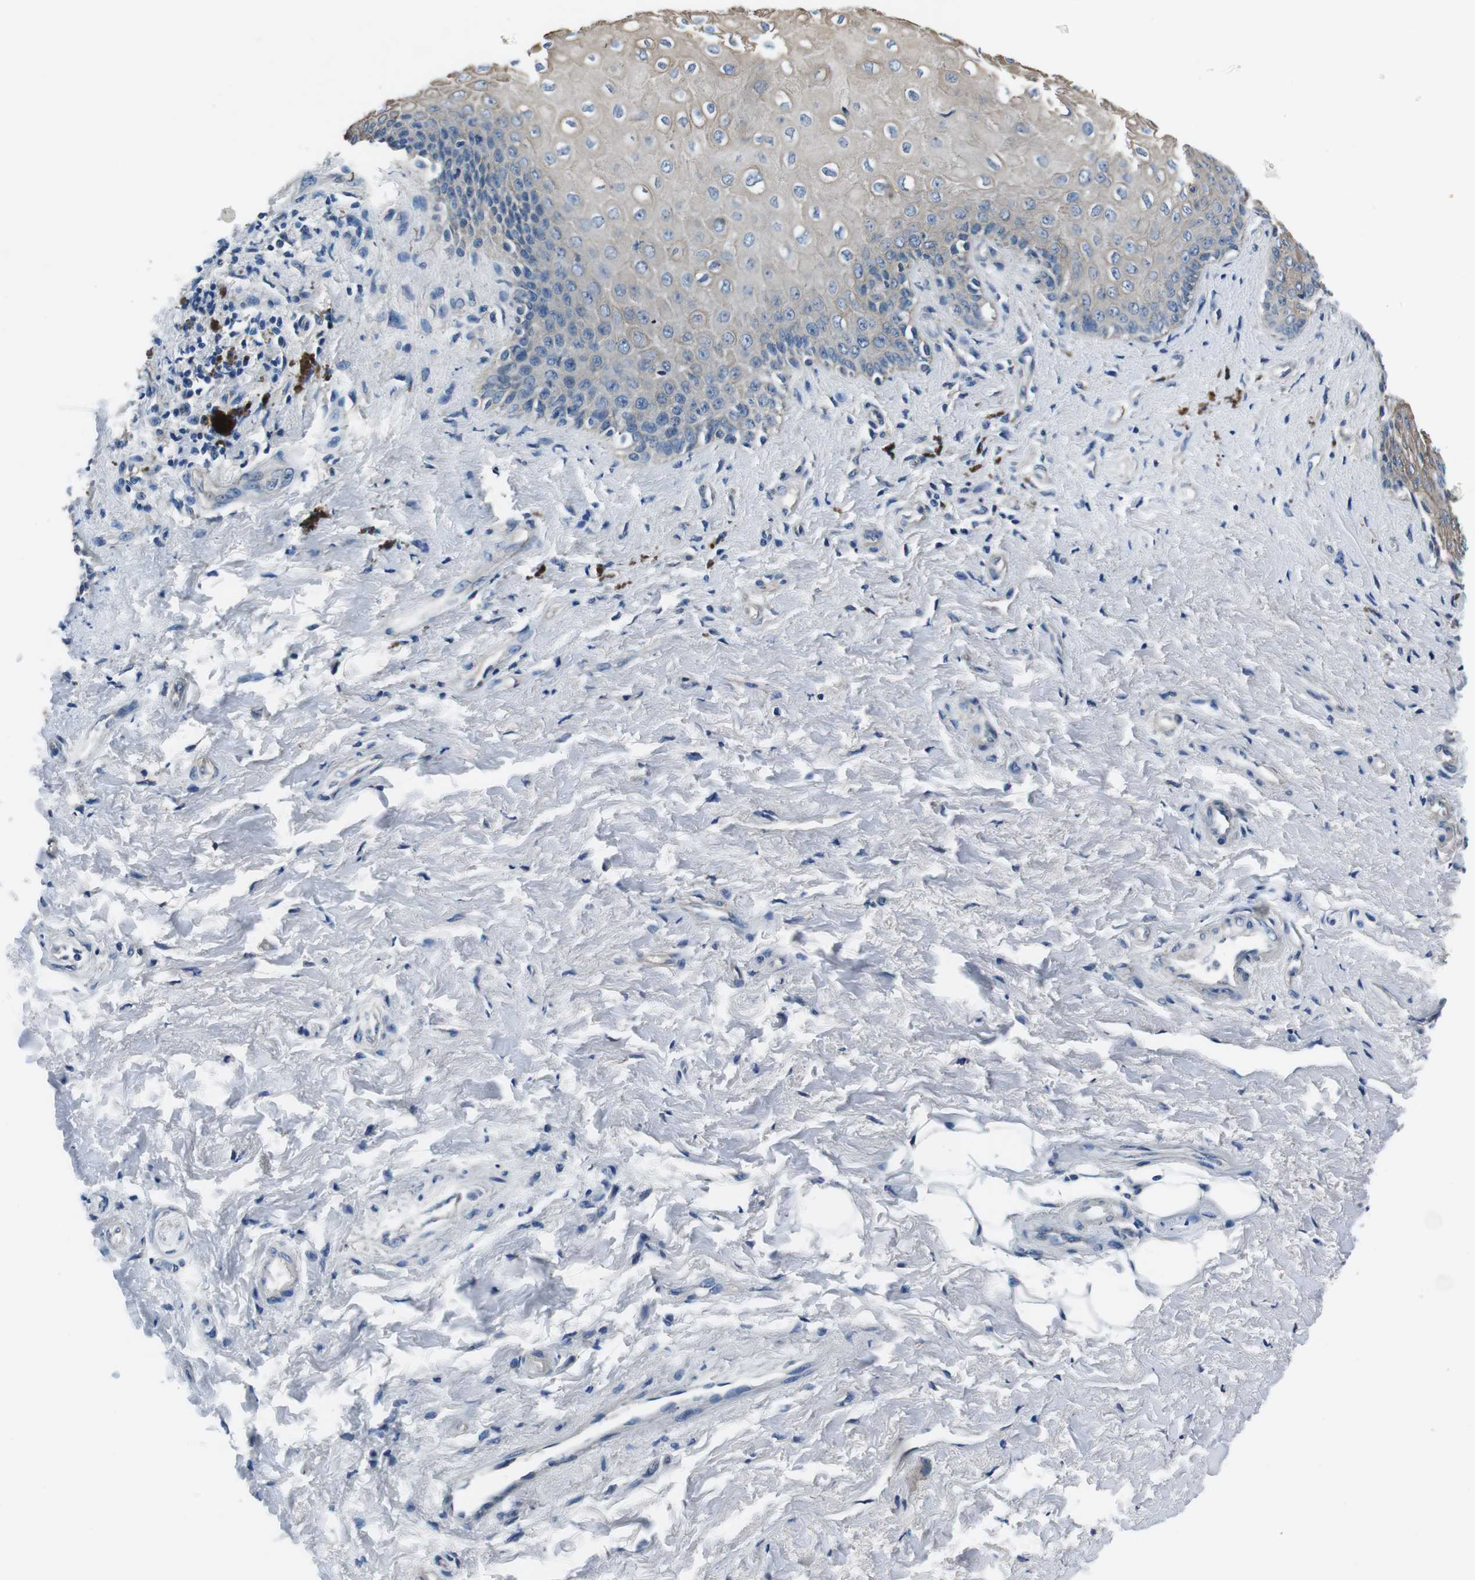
{"staining": {"intensity": "weak", "quantity": "25%-75%", "location": "cytoplasmic/membranous"}, "tissue": "skin", "cell_type": "Epidermal cells", "image_type": "normal", "snomed": [{"axis": "morphology", "description": "Normal tissue, NOS"}, {"axis": "topography", "description": "Anal"}], "caption": "Skin stained with a protein marker displays weak staining in epidermal cells.", "gene": "CASQ1", "patient": {"sex": "female", "age": 46}}